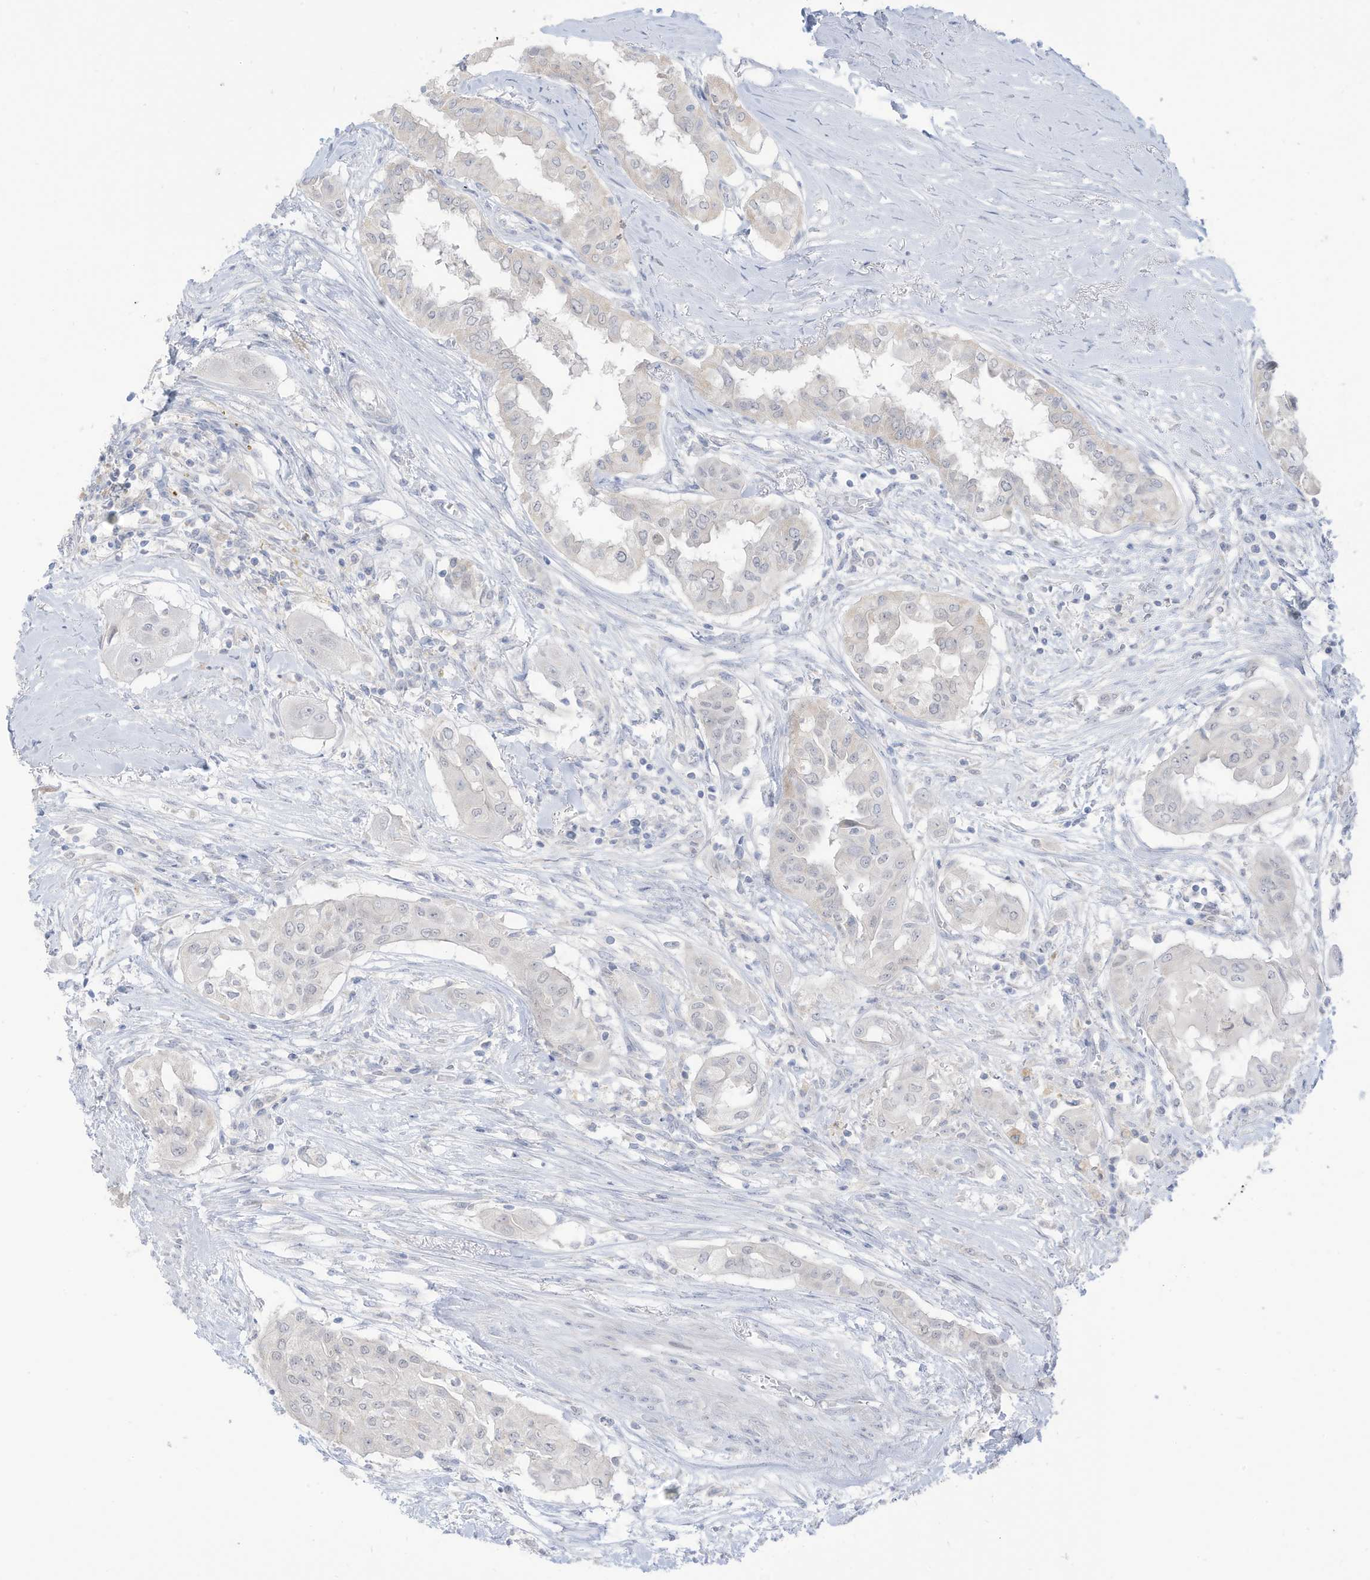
{"staining": {"intensity": "negative", "quantity": "none", "location": "none"}, "tissue": "thyroid cancer", "cell_type": "Tumor cells", "image_type": "cancer", "snomed": [{"axis": "morphology", "description": "Papillary adenocarcinoma, NOS"}, {"axis": "topography", "description": "Thyroid gland"}], "caption": "This is an immunohistochemistry (IHC) image of human thyroid papillary adenocarcinoma. There is no expression in tumor cells.", "gene": "OGT", "patient": {"sex": "female", "age": 59}}